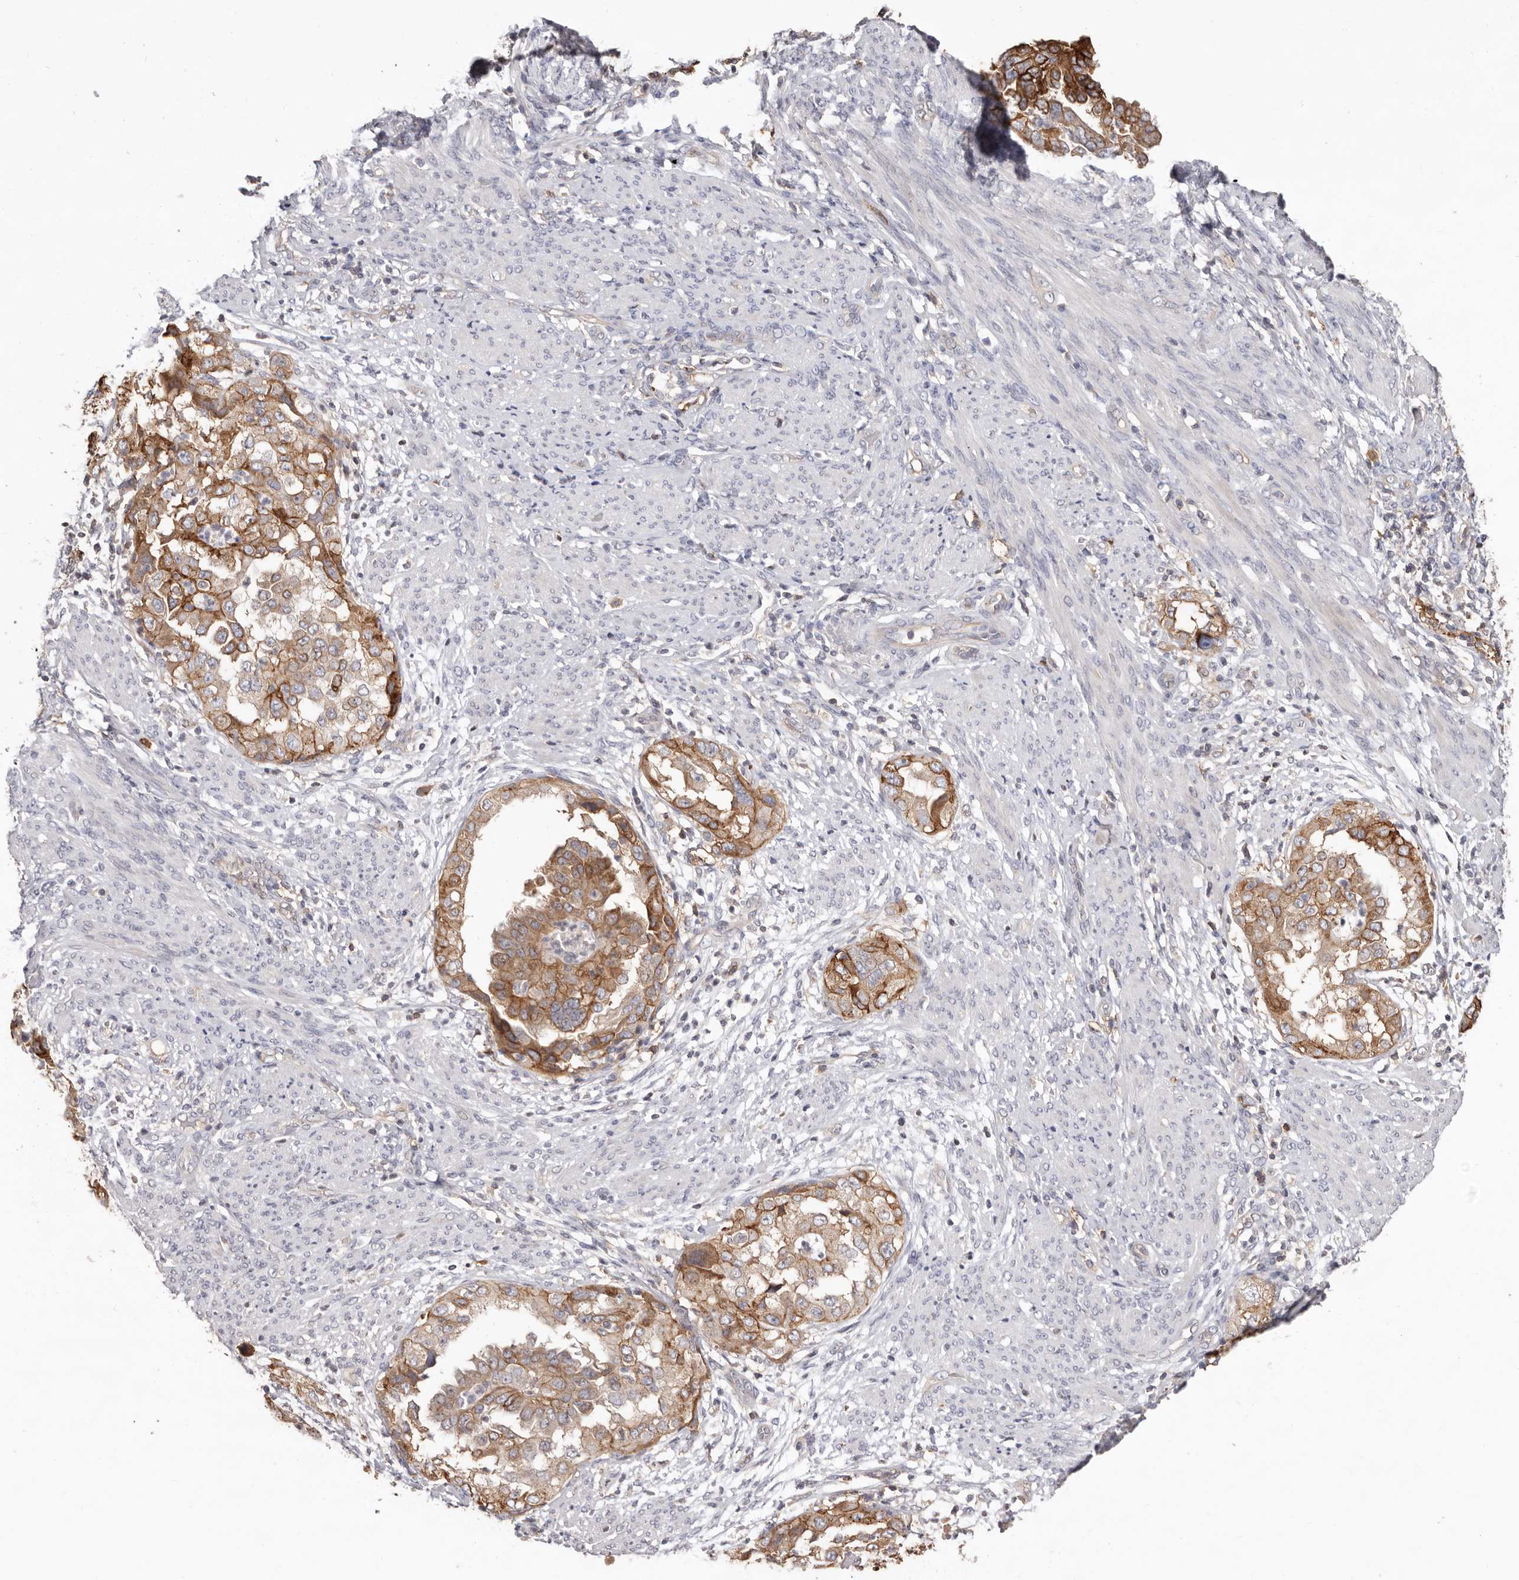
{"staining": {"intensity": "moderate", "quantity": ">75%", "location": "cytoplasmic/membranous"}, "tissue": "endometrial cancer", "cell_type": "Tumor cells", "image_type": "cancer", "snomed": [{"axis": "morphology", "description": "Adenocarcinoma, NOS"}, {"axis": "topography", "description": "Endometrium"}], "caption": "This photomicrograph shows immunohistochemistry staining of human adenocarcinoma (endometrial), with medium moderate cytoplasmic/membranous staining in about >75% of tumor cells.", "gene": "MMACHC", "patient": {"sex": "female", "age": 85}}